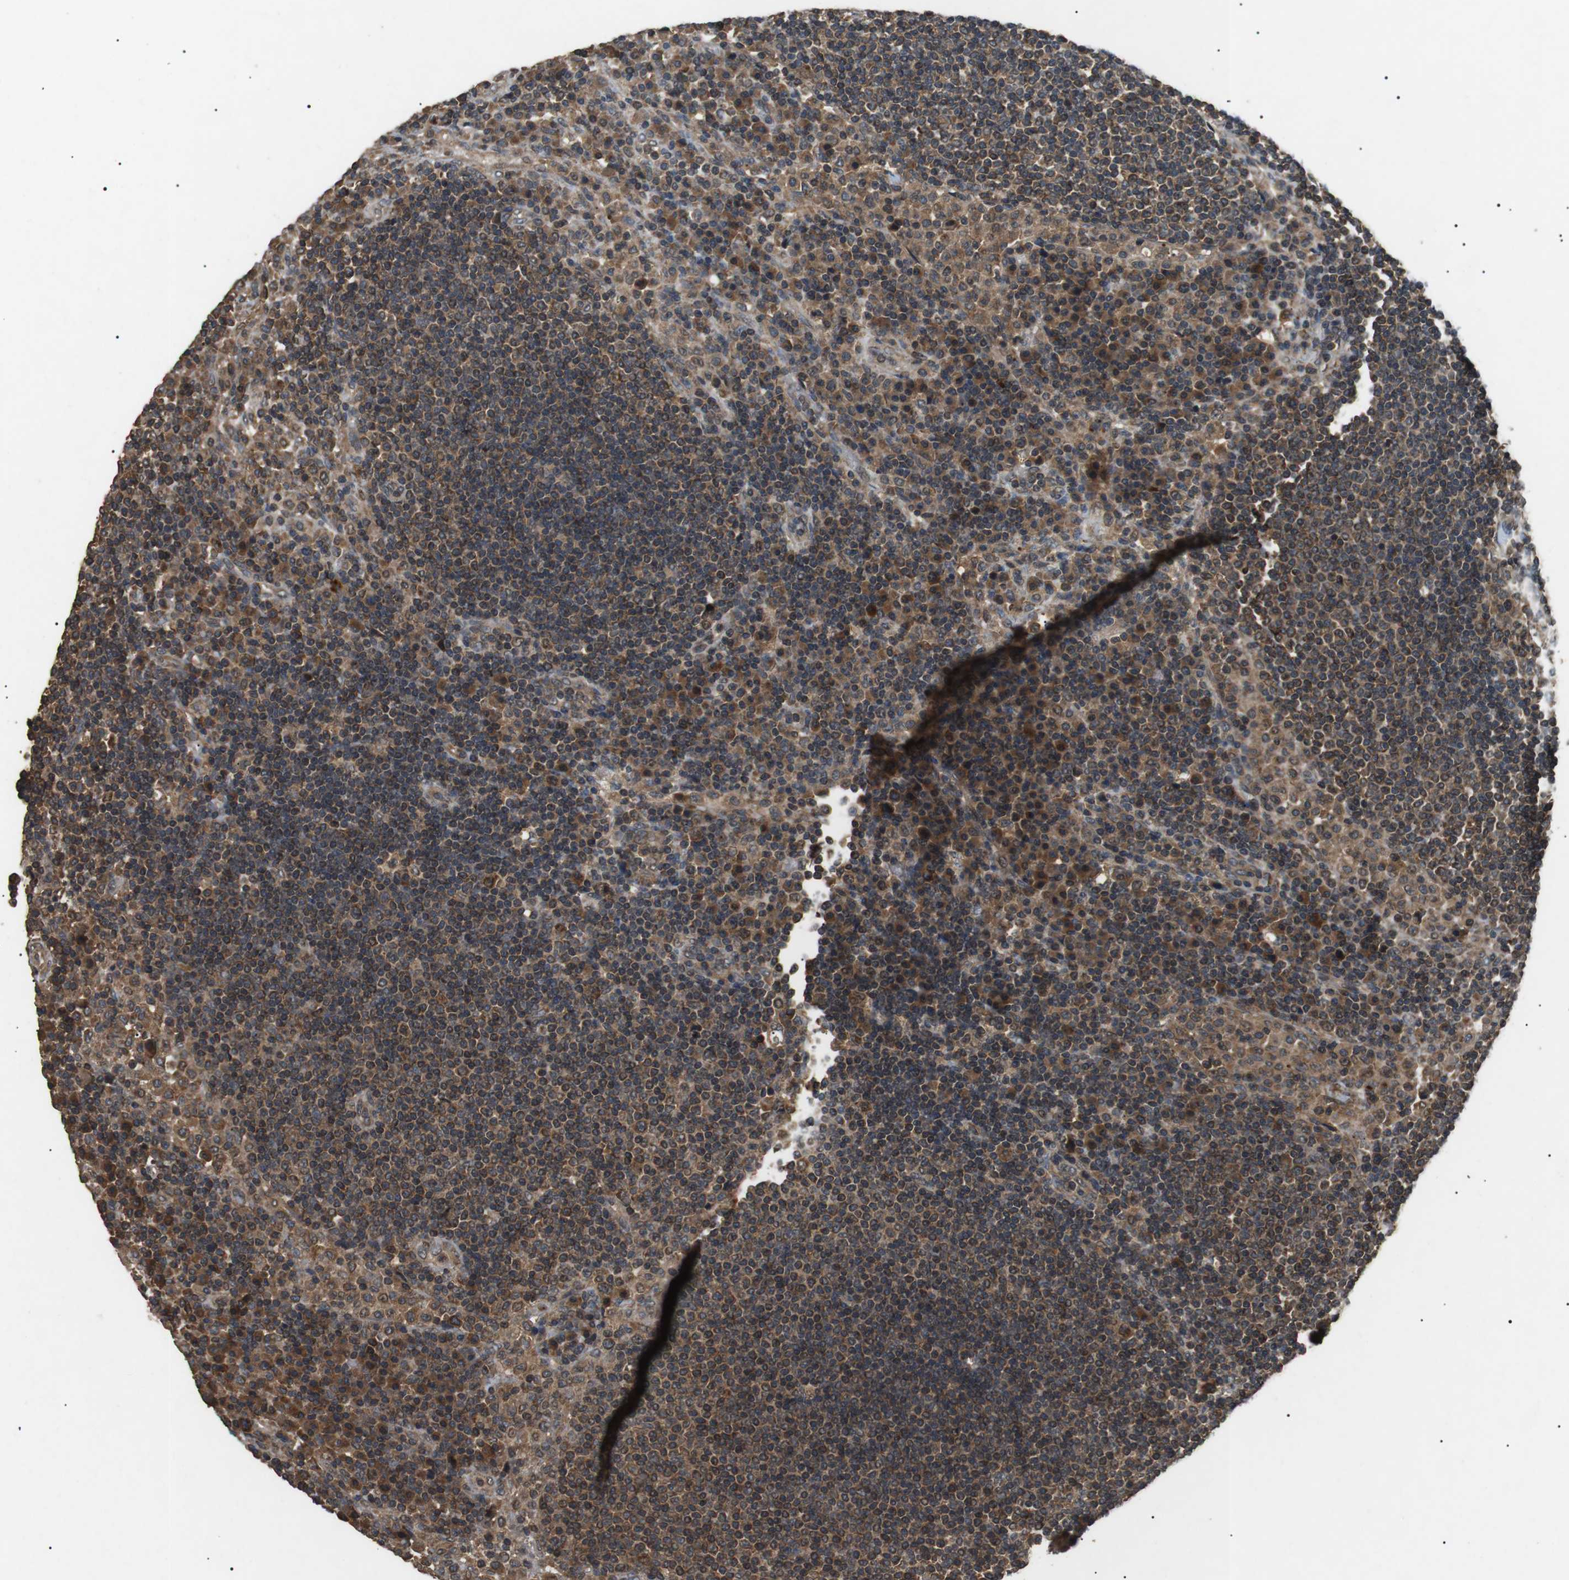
{"staining": {"intensity": "moderate", "quantity": ">75%", "location": "cytoplasmic/membranous"}, "tissue": "lymph node", "cell_type": "Germinal center cells", "image_type": "normal", "snomed": [{"axis": "morphology", "description": "Normal tissue, NOS"}, {"axis": "topography", "description": "Lymph node"}], "caption": "A brown stain labels moderate cytoplasmic/membranous expression of a protein in germinal center cells of normal lymph node.", "gene": "TBC1D15", "patient": {"sex": "female", "age": 53}}